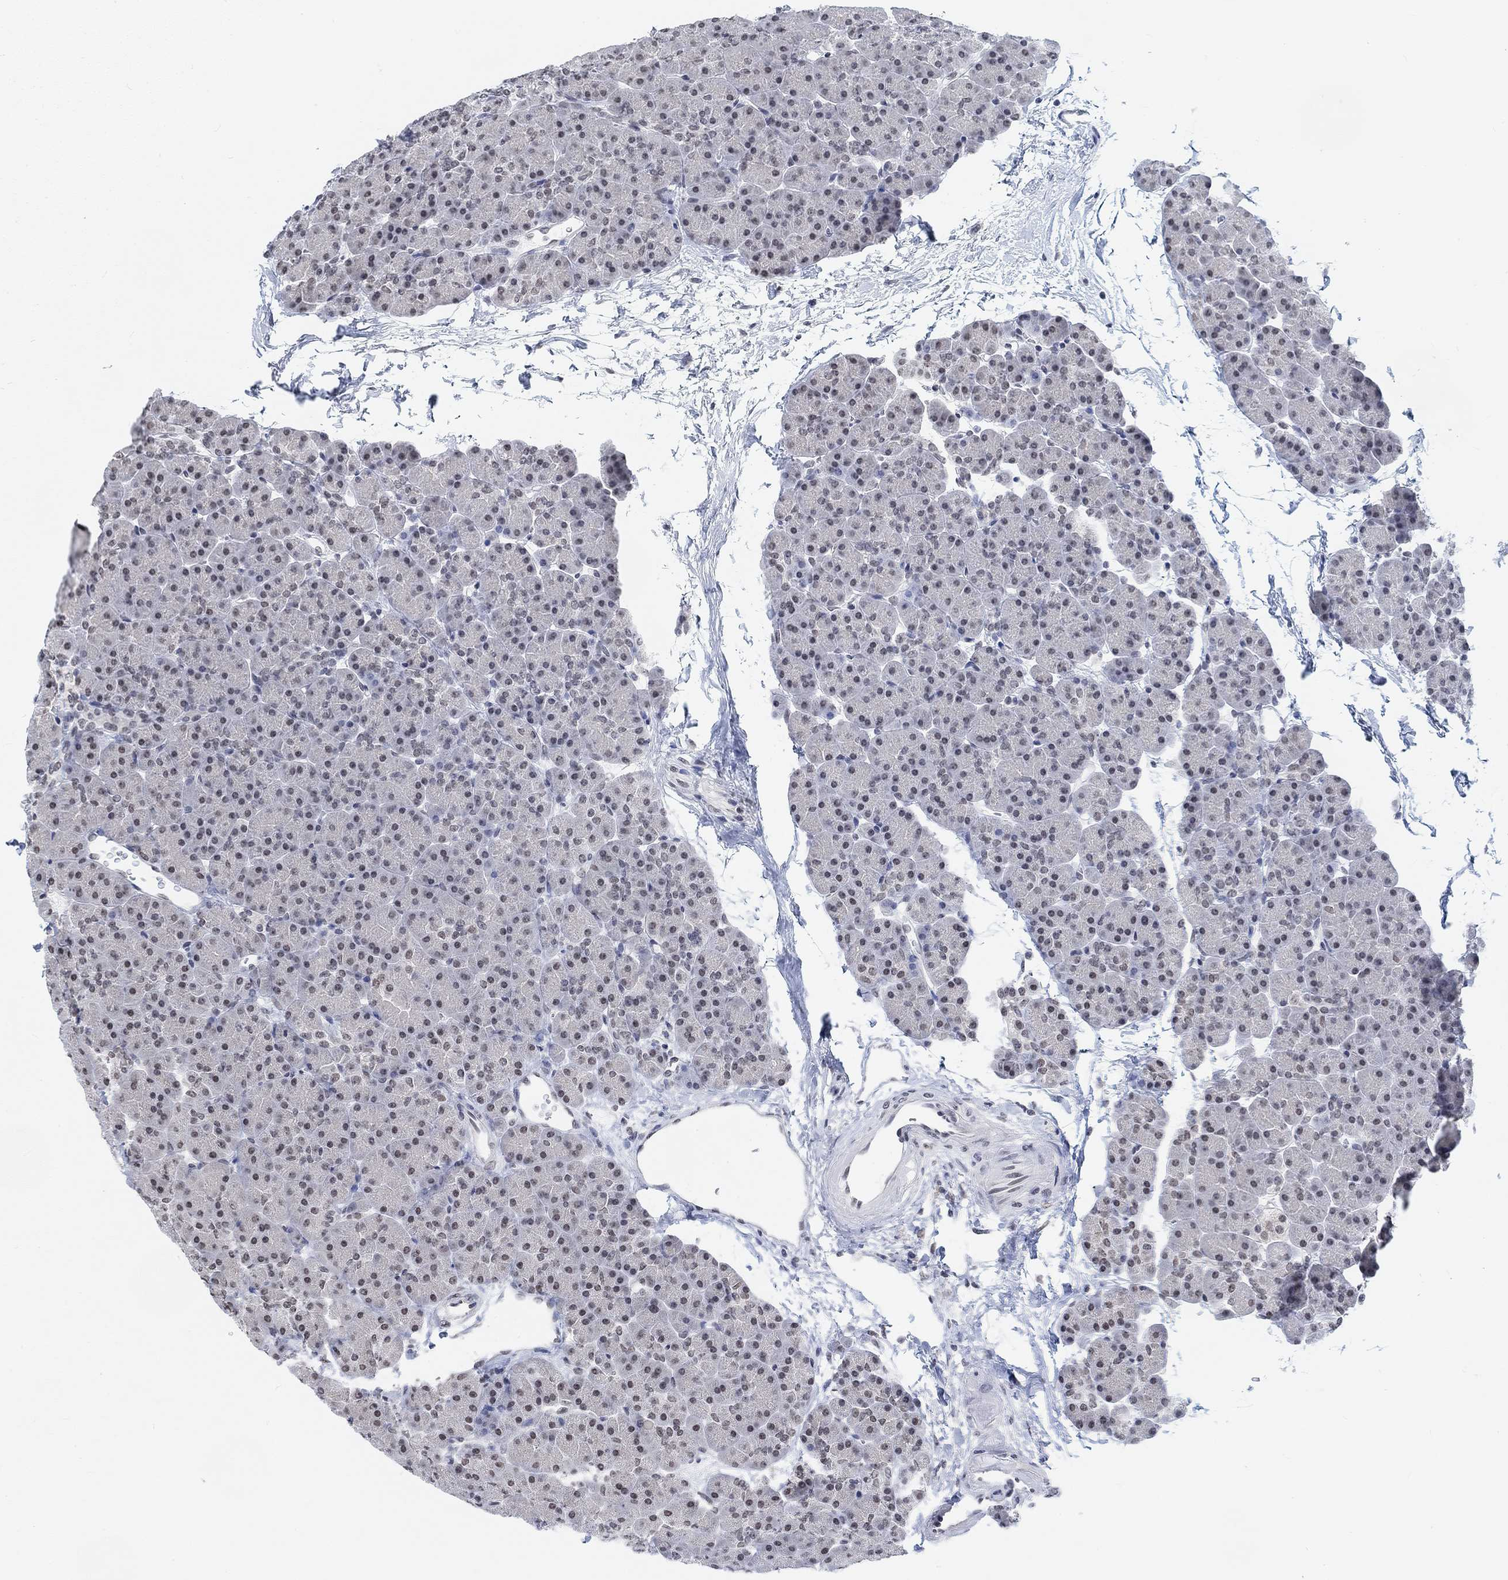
{"staining": {"intensity": "weak", "quantity": "<25%", "location": "nuclear"}, "tissue": "pancreas", "cell_type": "Exocrine glandular cells", "image_type": "normal", "snomed": [{"axis": "morphology", "description": "Normal tissue, NOS"}, {"axis": "topography", "description": "Pancreas"}], "caption": "Immunohistochemistry (IHC) histopathology image of benign pancreas stained for a protein (brown), which exhibits no positivity in exocrine glandular cells.", "gene": "PURG", "patient": {"sex": "female", "age": 44}}